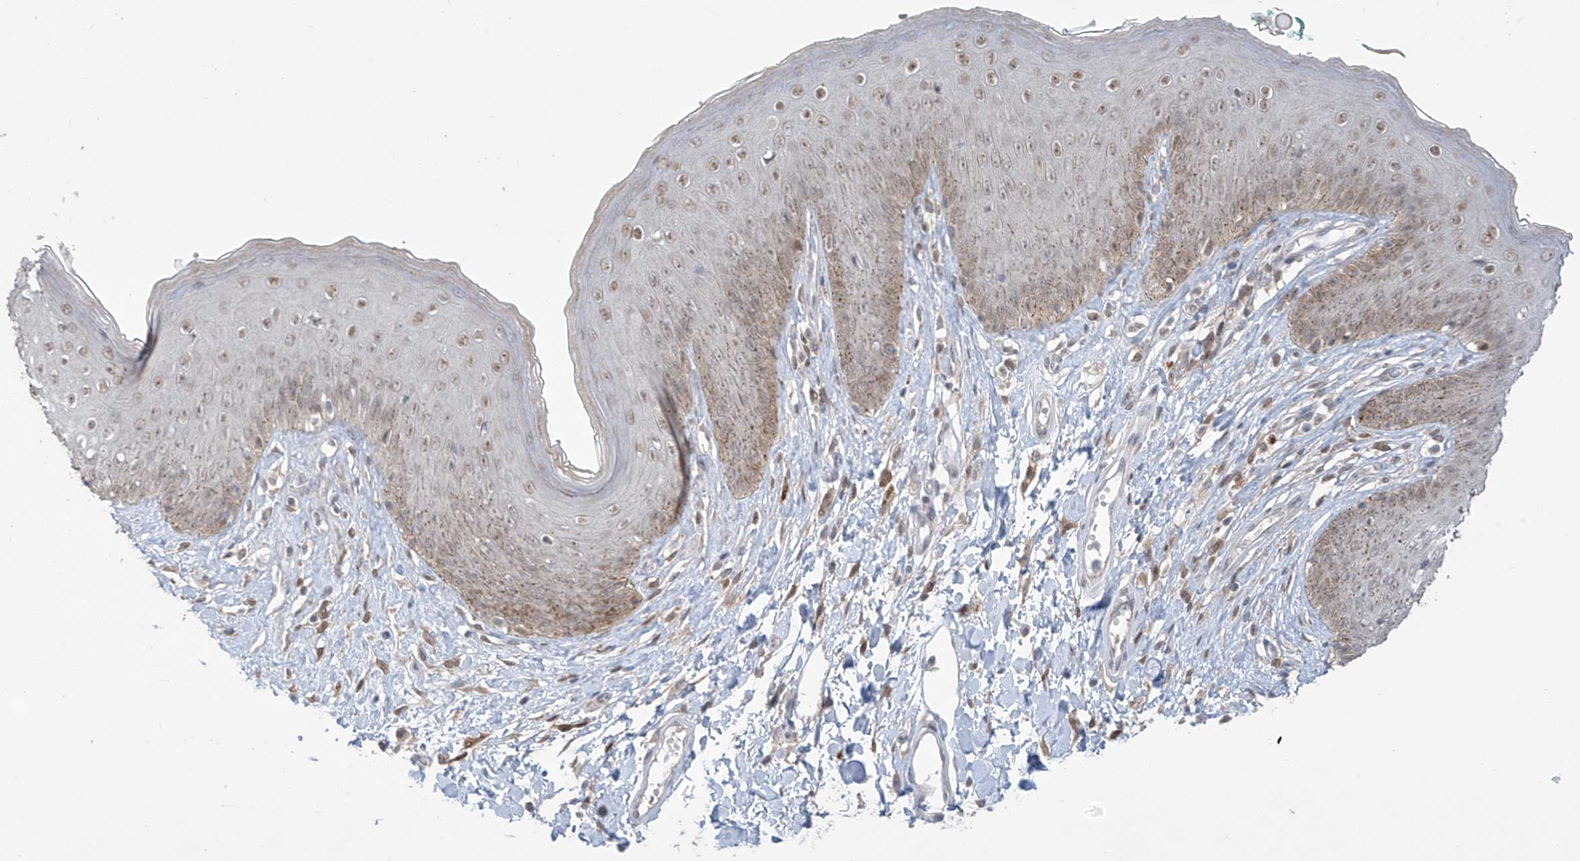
{"staining": {"intensity": "weak", "quantity": ">75%", "location": "cytoplasmic/membranous,nuclear"}, "tissue": "skin", "cell_type": "Epidermal cells", "image_type": "normal", "snomed": [{"axis": "morphology", "description": "Normal tissue, NOS"}, {"axis": "morphology", "description": "Squamous cell carcinoma, NOS"}, {"axis": "topography", "description": "Vulva"}], "caption": "The immunohistochemical stain highlights weak cytoplasmic/membranous,nuclear expression in epidermal cells of unremarkable skin.", "gene": "OGT", "patient": {"sex": "female", "age": 85}}